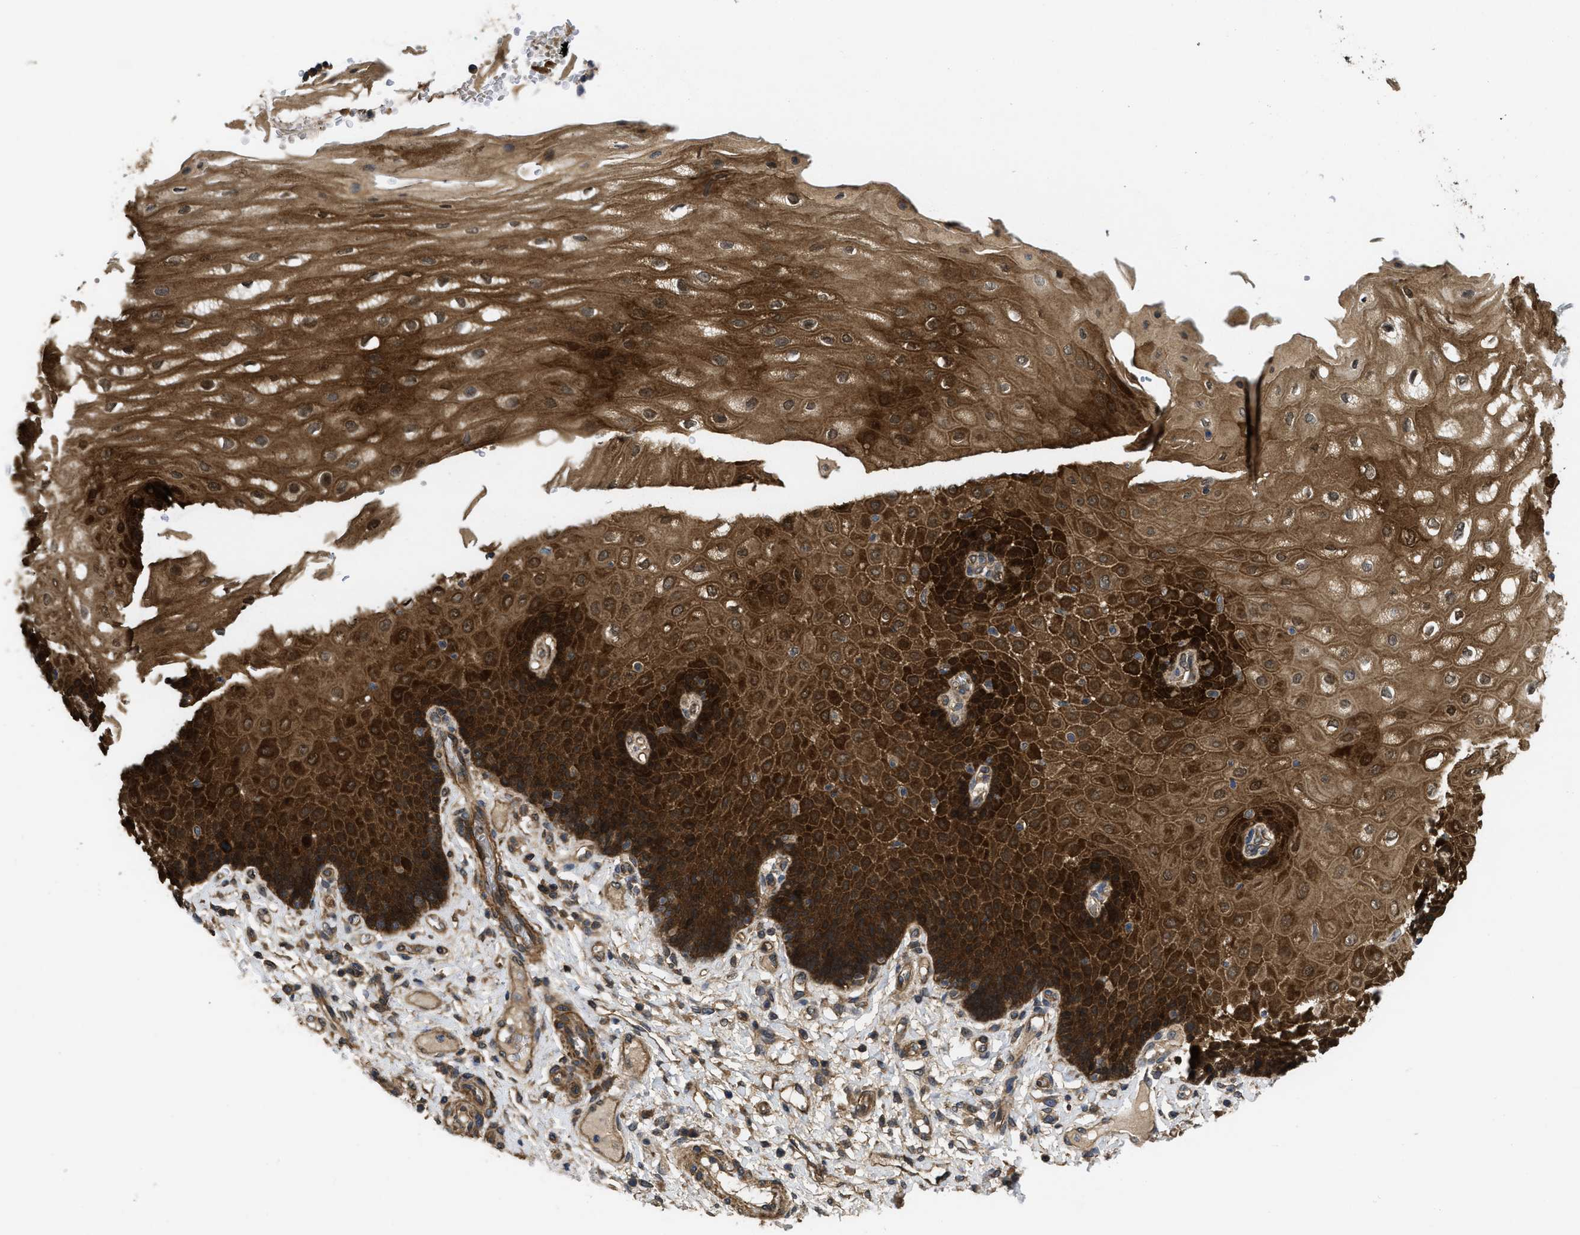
{"staining": {"intensity": "strong", "quantity": ">75%", "location": "cytoplasmic/membranous"}, "tissue": "esophagus", "cell_type": "Squamous epithelial cells", "image_type": "normal", "snomed": [{"axis": "morphology", "description": "Normal tissue, NOS"}, {"axis": "topography", "description": "Esophagus"}], "caption": "Immunohistochemistry histopathology image of unremarkable esophagus: esophagus stained using immunohistochemistry displays high levels of strong protein expression localized specifically in the cytoplasmic/membranous of squamous epithelial cells, appearing as a cytoplasmic/membranous brown color.", "gene": "FZD6", "patient": {"sex": "male", "age": 54}}